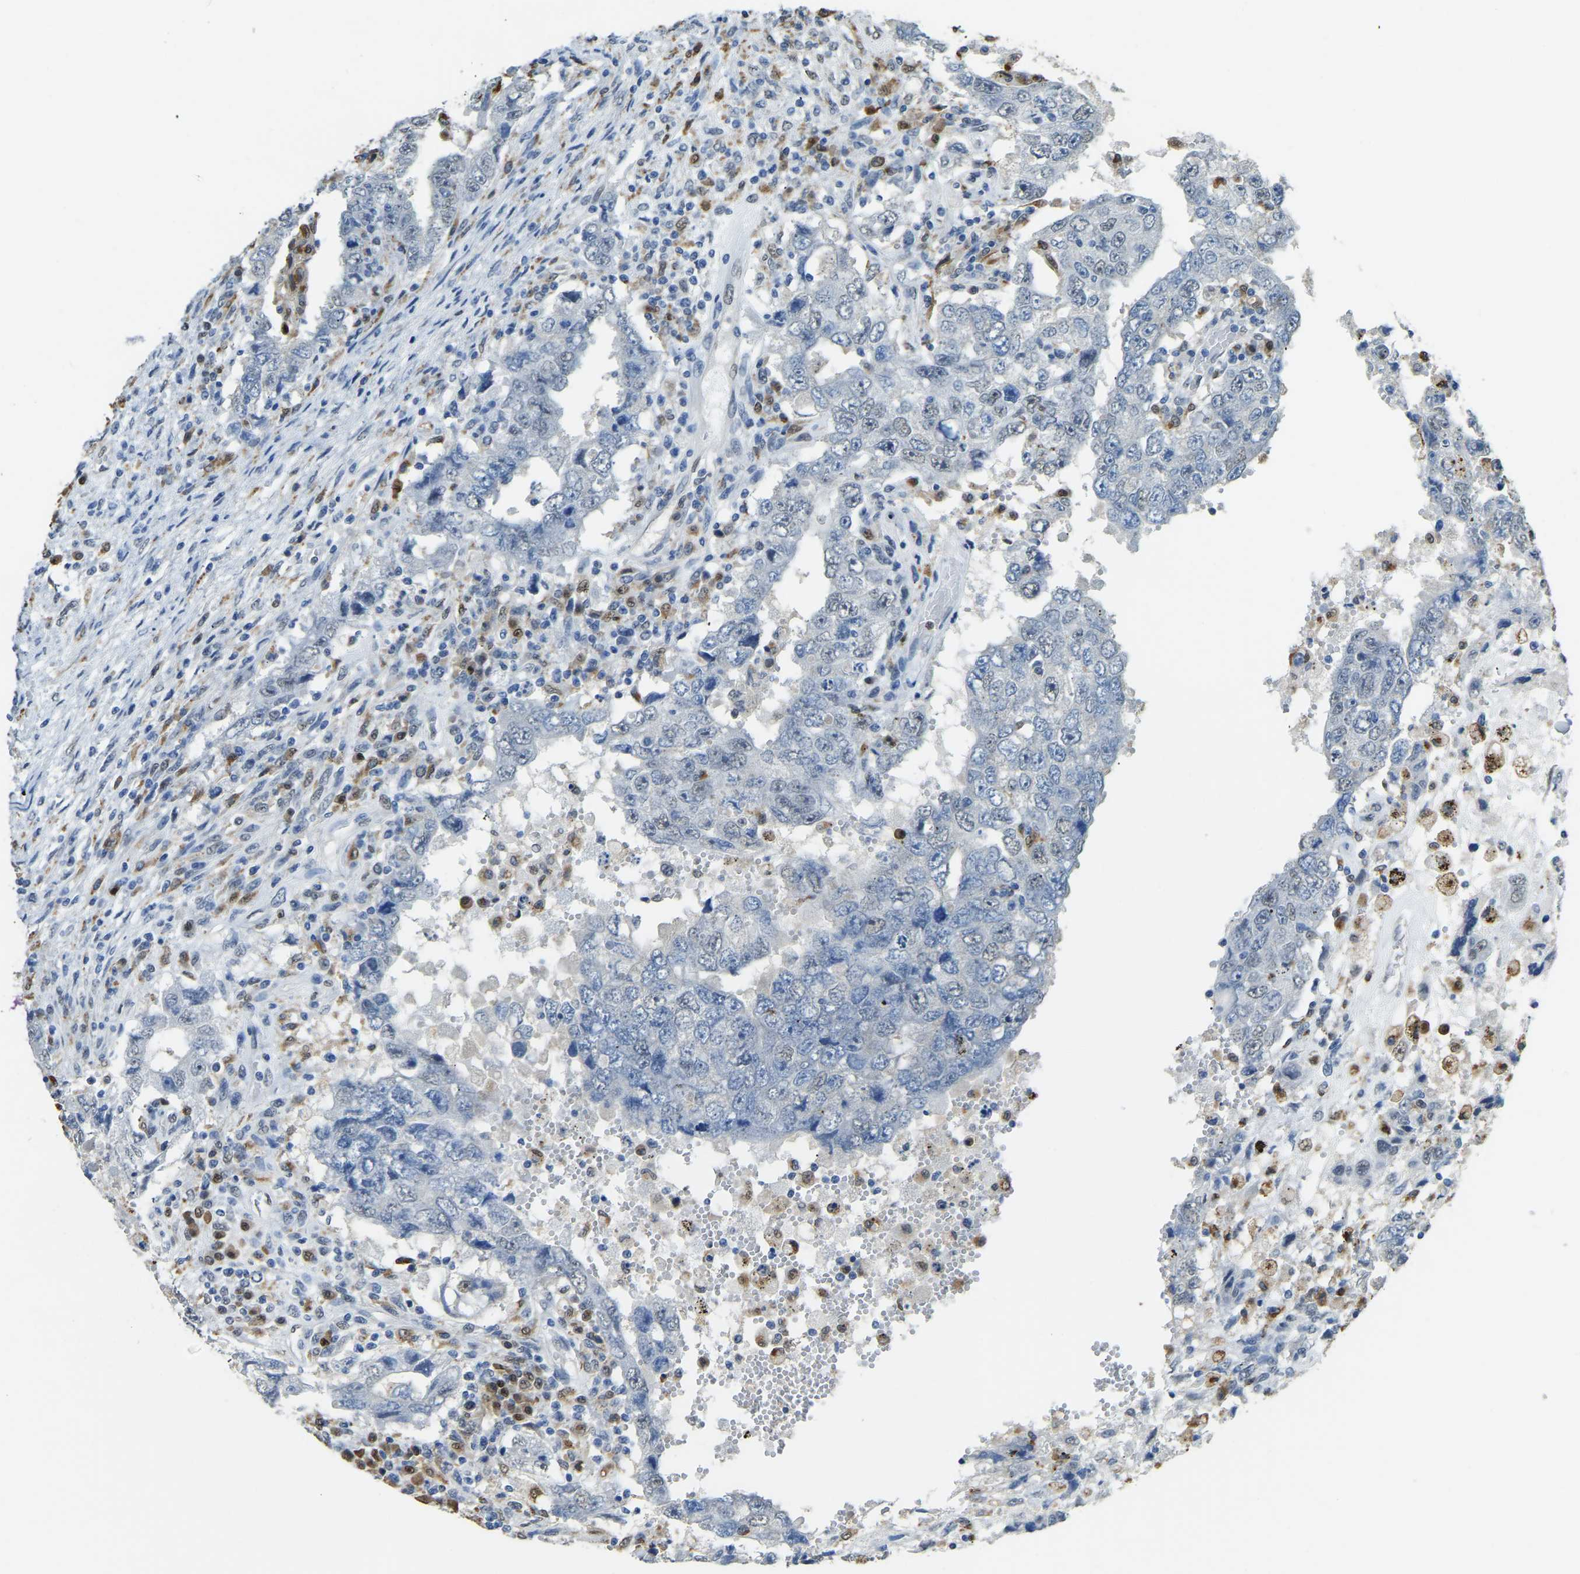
{"staining": {"intensity": "negative", "quantity": "none", "location": "none"}, "tissue": "testis cancer", "cell_type": "Tumor cells", "image_type": "cancer", "snomed": [{"axis": "morphology", "description": "Carcinoma, Embryonal, NOS"}, {"axis": "topography", "description": "Testis"}], "caption": "Tumor cells are negative for protein expression in human embryonal carcinoma (testis).", "gene": "NANS", "patient": {"sex": "male", "age": 26}}